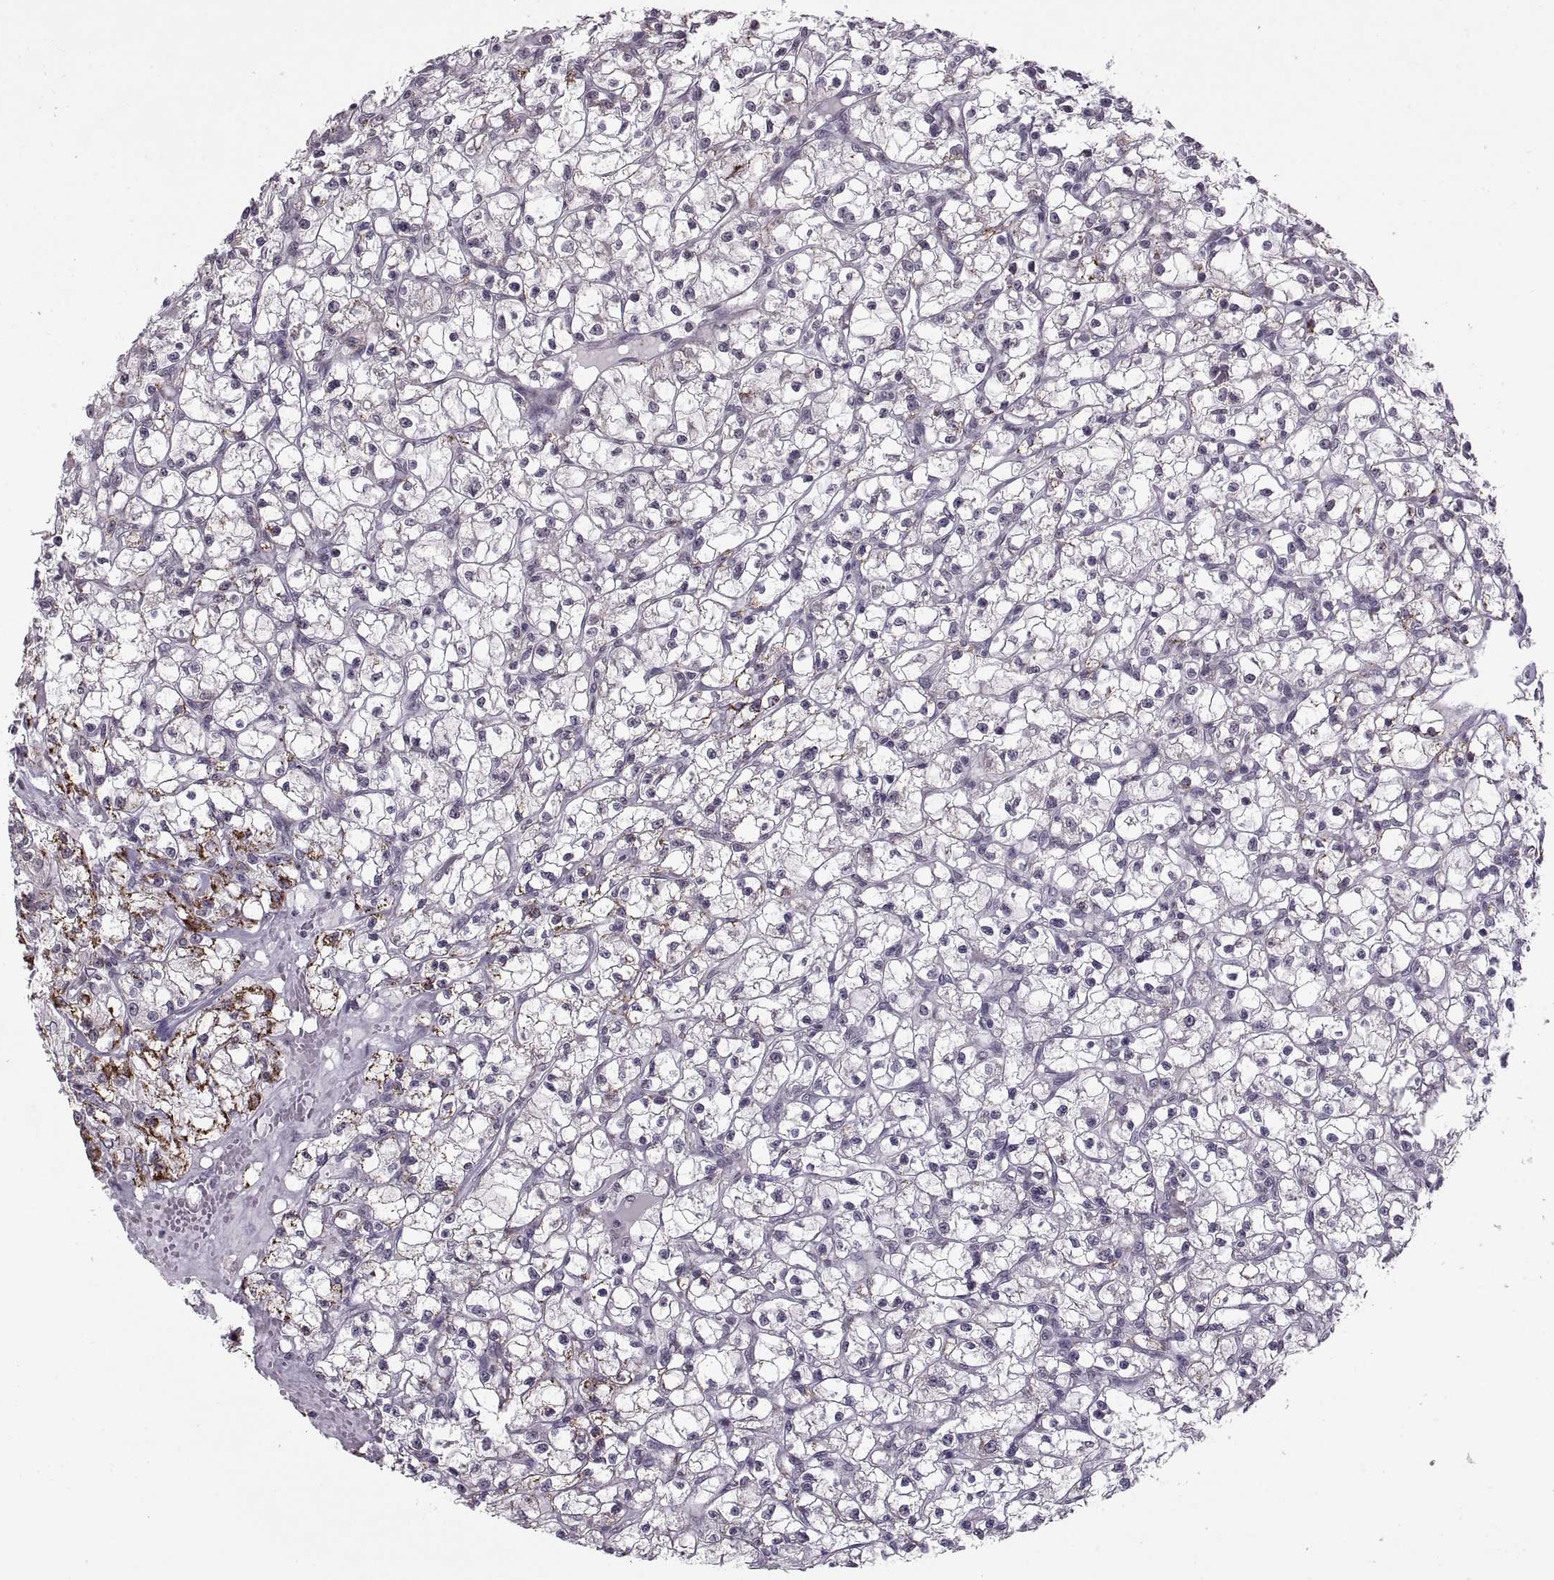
{"staining": {"intensity": "negative", "quantity": "none", "location": "none"}, "tissue": "renal cancer", "cell_type": "Tumor cells", "image_type": "cancer", "snomed": [{"axis": "morphology", "description": "Adenocarcinoma, NOS"}, {"axis": "topography", "description": "Kidney"}], "caption": "Tumor cells show no significant protein positivity in renal cancer (adenocarcinoma). (Brightfield microscopy of DAB (3,3'-diaminobenzidine) immunohistochemistry (IHC) at high magnification).", "gene": "OTP", "patient": {"sex": "female", "age": 59}}